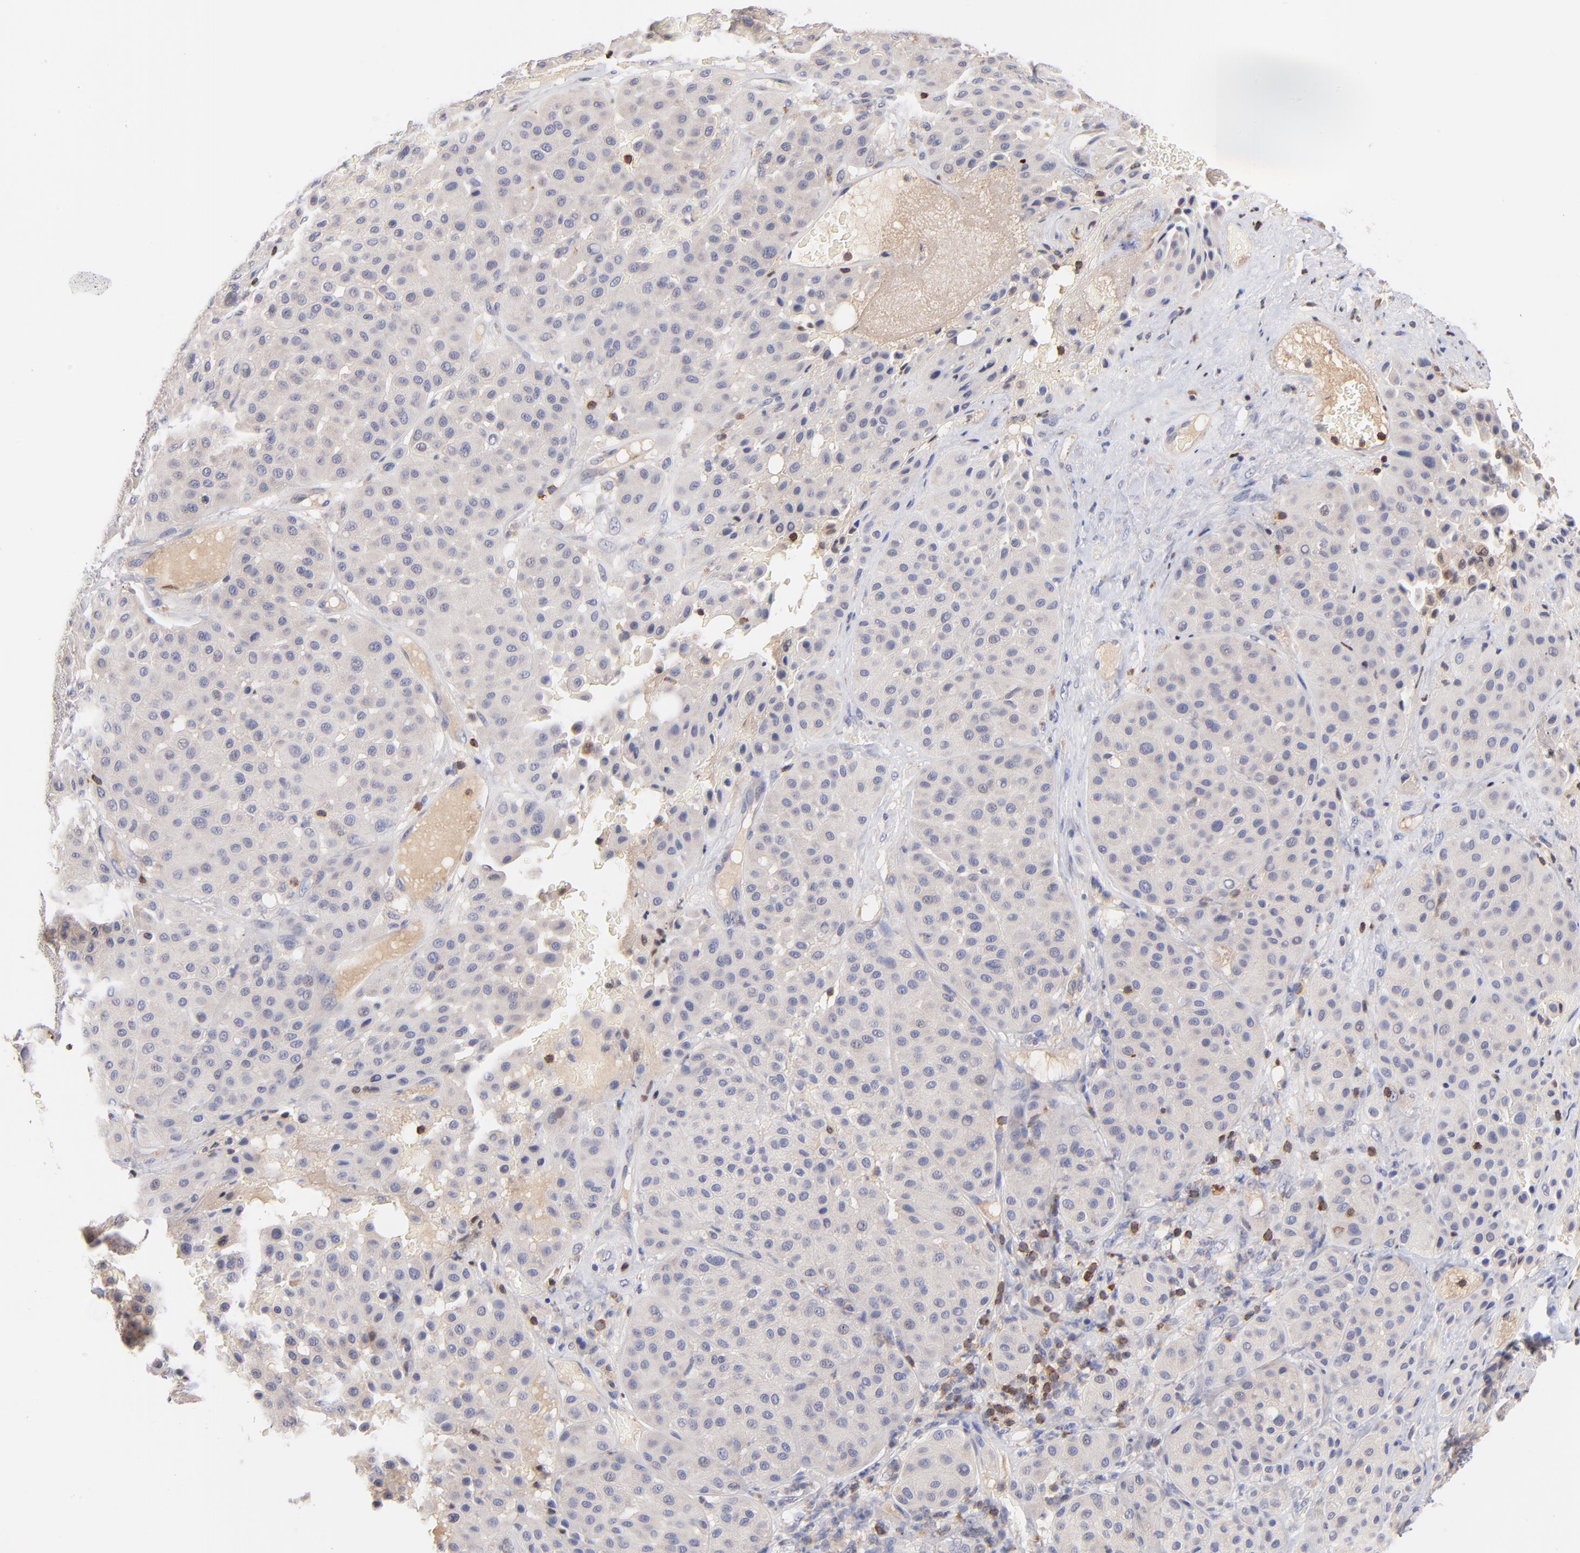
{"staining": {"intensity": "negative", "quantity": "none", "location": "none"}, "tissue": "melanoma", "cell_type": "Tumor cells", "image_type": "cancer", "snomed": [{"axis": "morphology", "description": "Normal tissue, NOS"}, {"axis": "morphology", "description": "Malignant melanoma, Metastatic site"}, {"axis": "topography", "description": "Skin"}], "caption": "Human malignant melanoma (metastatic site) stained for a protein using IHC displays no staining in tumor cells.", "gene": "KREMEN2", "patient": {"sex": "male", "age": 41}}